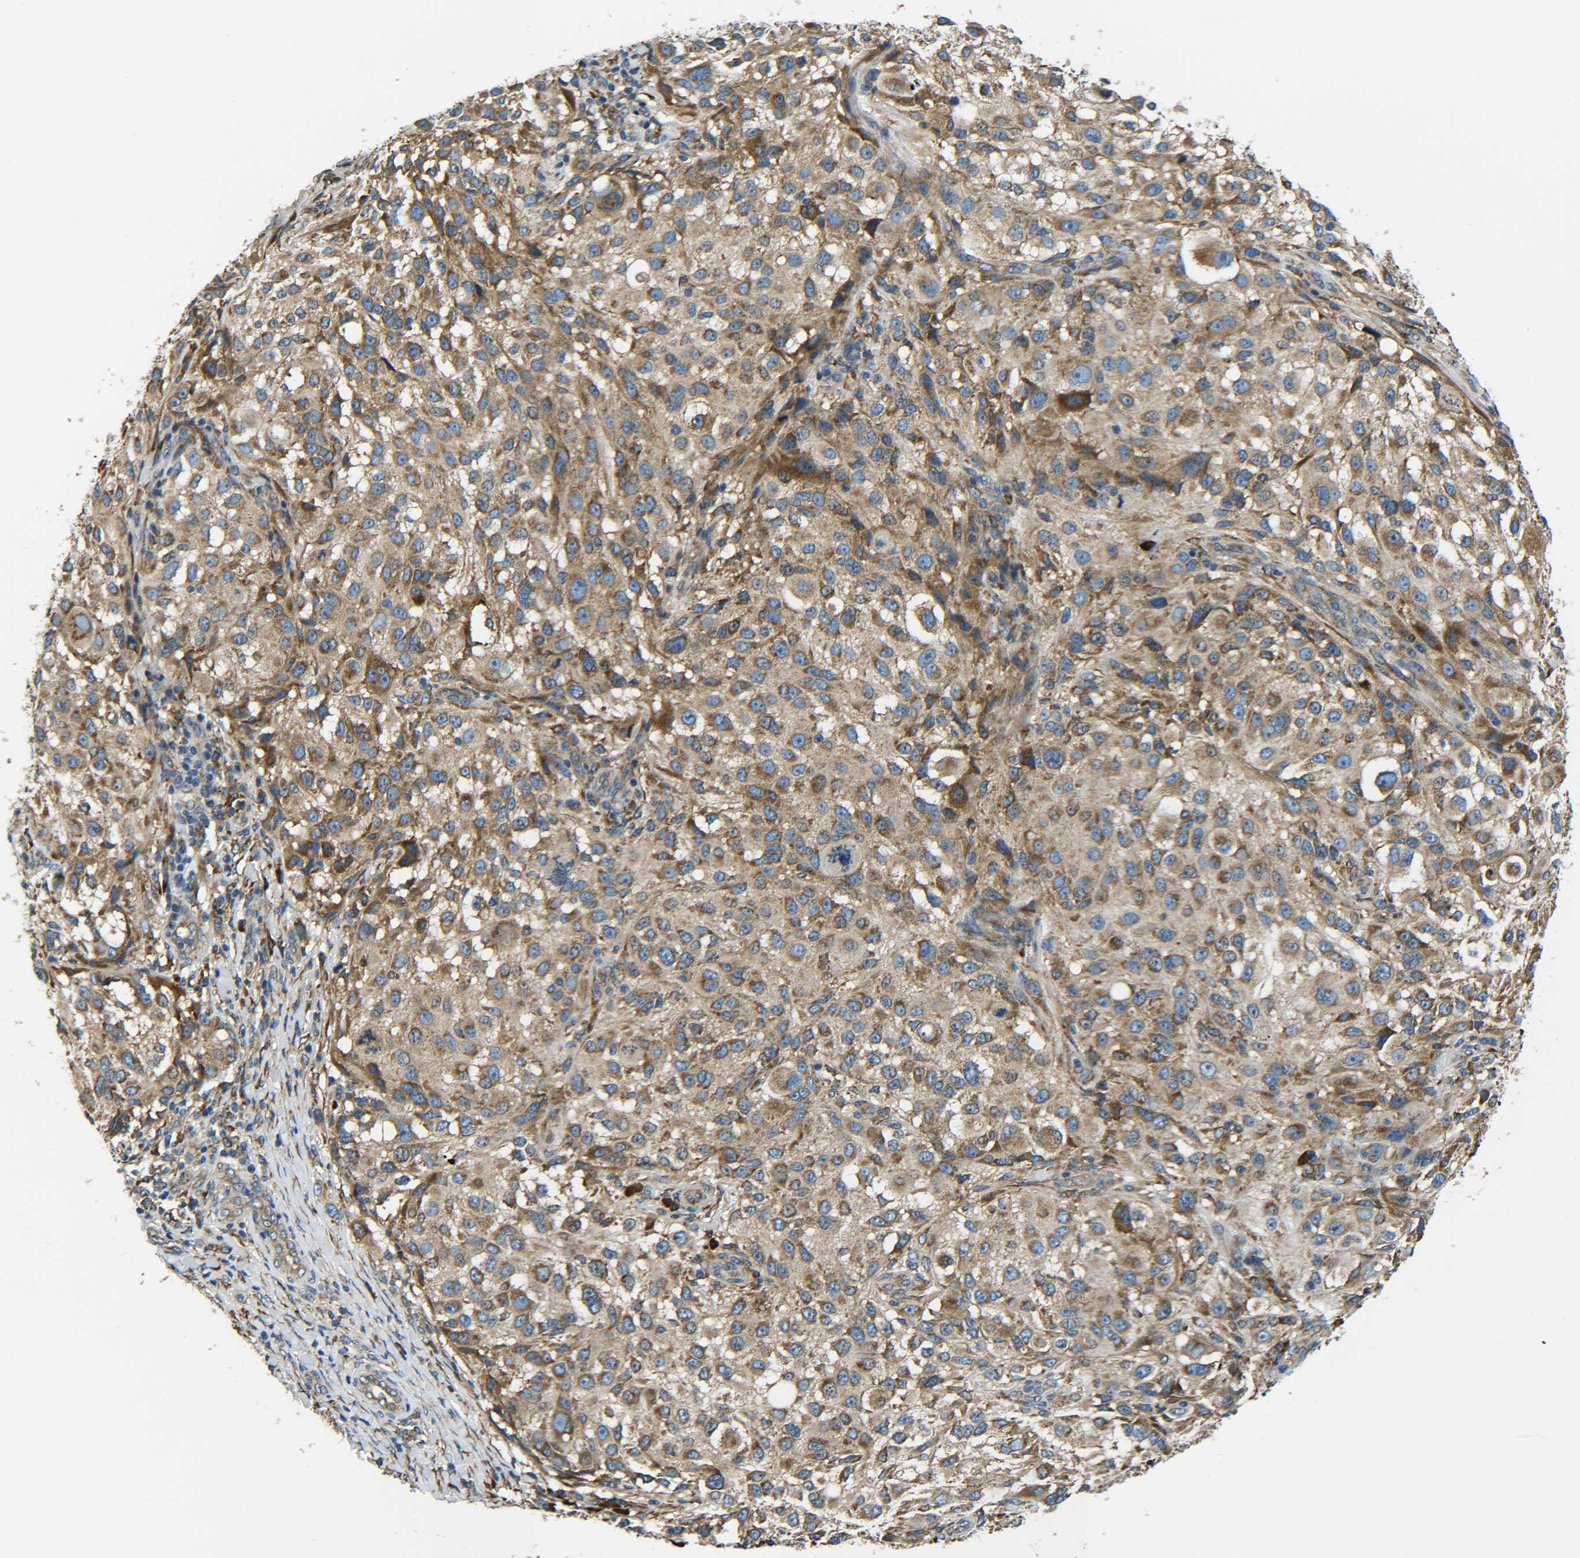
{"staining": {"intensity": "moderate", "quantity": ">75%", "location": "cytoplasmic/membranous"}, "tissue": "melanoma", "cell_type": "Tumor cells", "image_type": "cancer", "snomed": [{"axis": "morphology", "description": "Necrosis, NOS"}, {"axis": "morphology", "description": "Malignant melanoma, NOS"}, {"axis": "topography", "description": "Skin"}], "caption": "Protein staining exhibits moderate cytoplasmic/membranous staining in approximately >75% of tumor cells in malignant melanoma.", "gene": "PREB", "patient": {"sex": "female", "age": 87}}